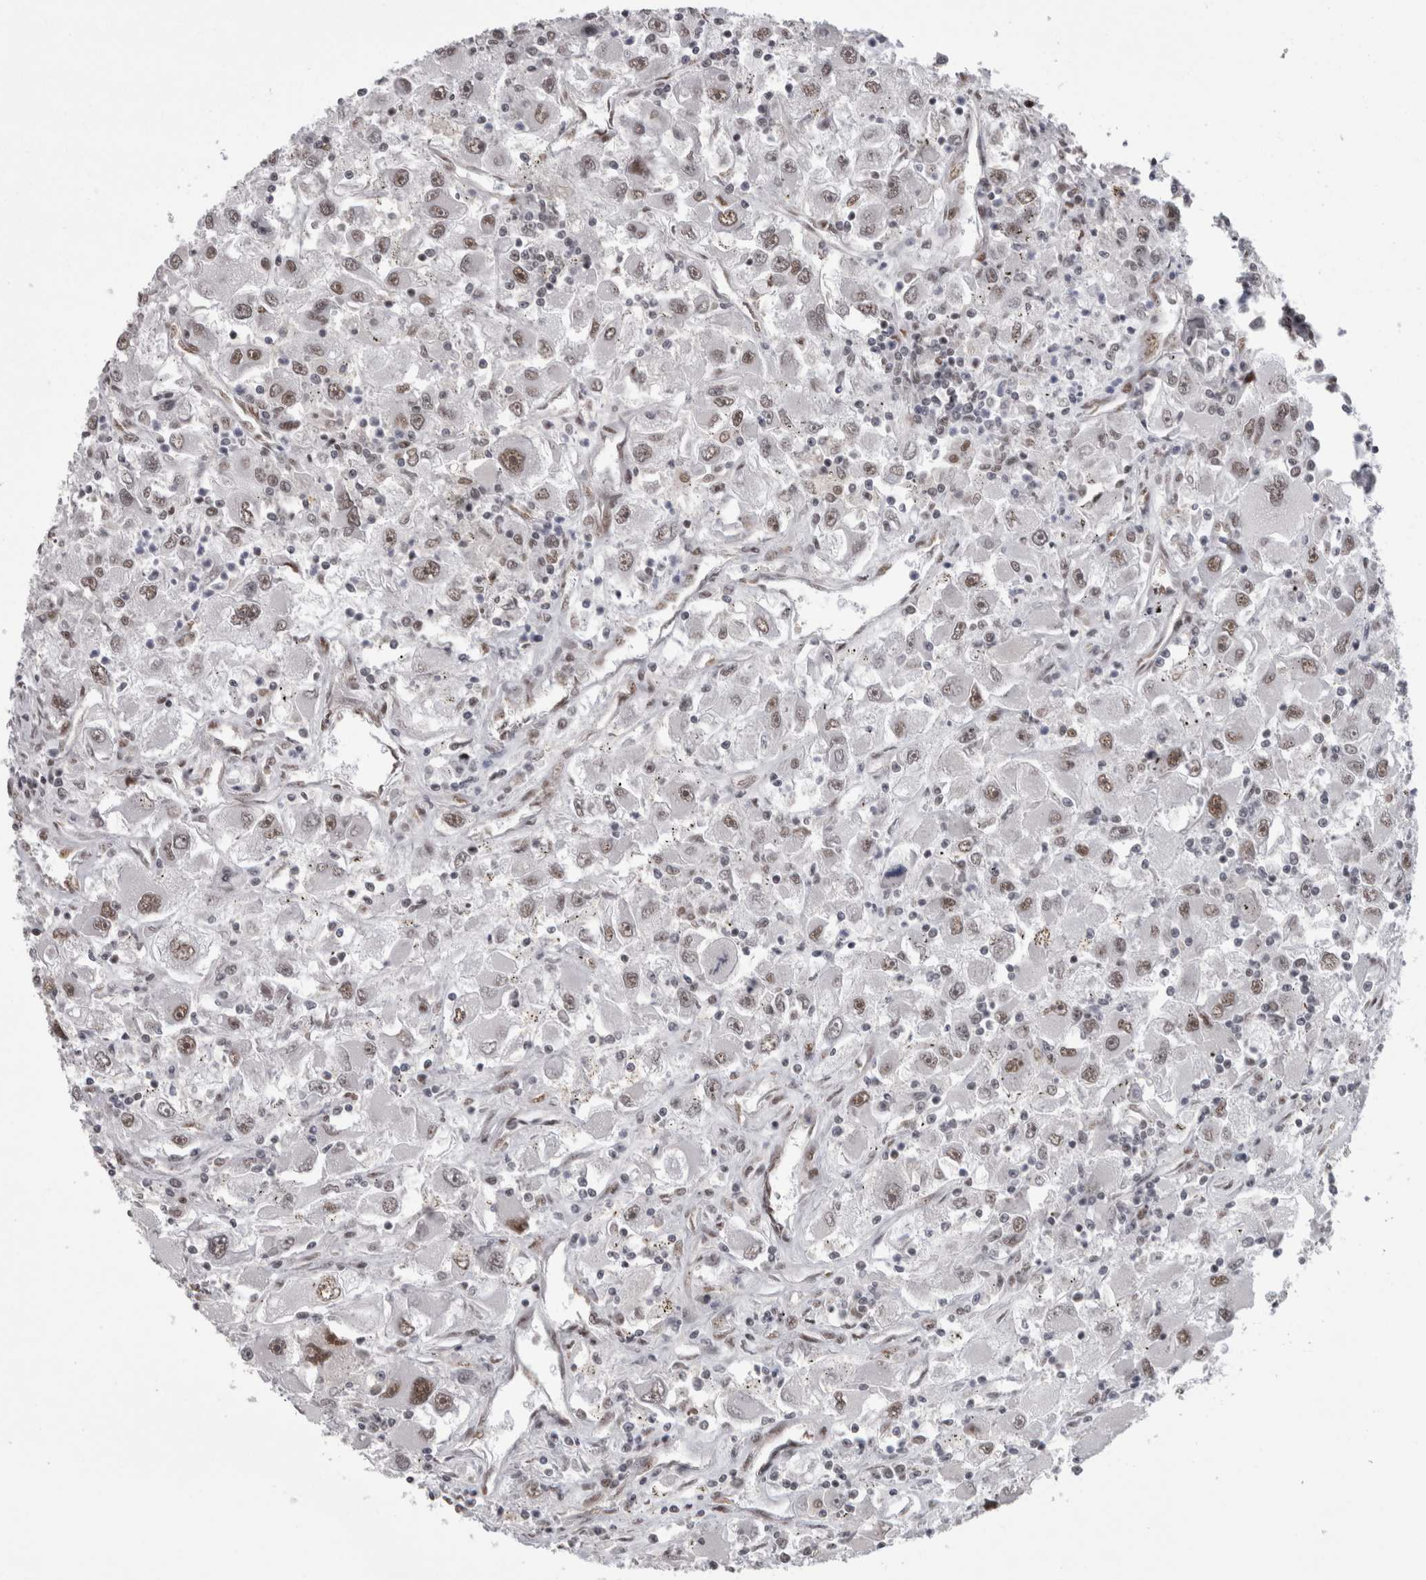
{"staining": {"intensity": "weak", "quantity": "25%-75%", "location": "nuclear"}, "tissue": "renal cancer", "cell_type": "Tumor cells", "image_type": "cancer", "snomed": [{"axis": "morphology", "description": "Adenocarcinoma, NOS"}, {"axis": "topography", "description": "Kidney"}], "caption": "High-magnification brightfield microscopy of renal cancer stained with DAB (3,3'-diaminobenzidine) (brown) and counterstained with hematoxylin (blue). tumor cells exhibit weak nuclear positivity is seen in about25%-75% of cells.", "gene": "SNRNP40", "patient": {"sex": "female", "age": 52}}